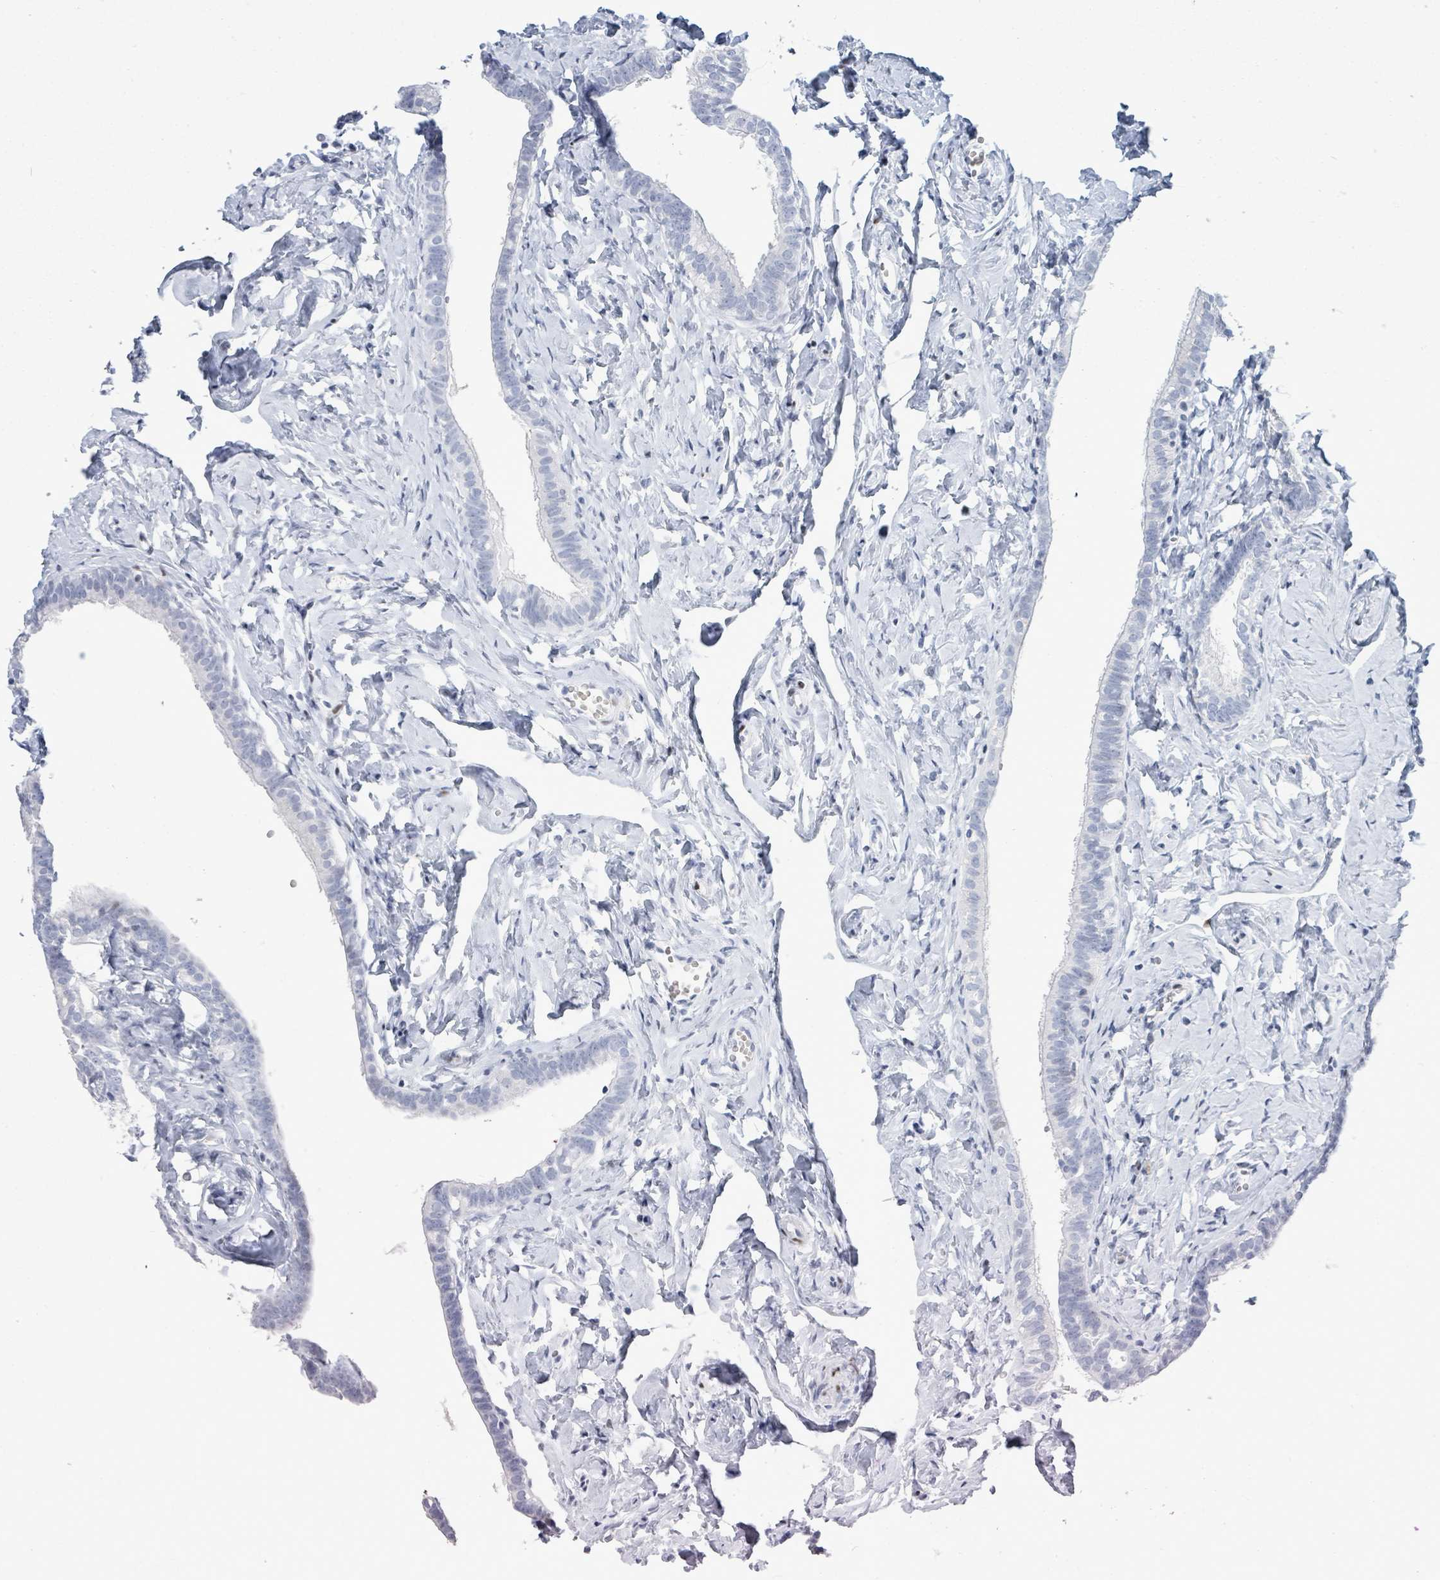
{"staining": {"intensity": "negative", "quantity": "none", "location": "none"}, "tissue": "fallopian tube", "cell_type": "Glandular cells", "image_type": "normal", "snomed": [{"axis": "morphology", "description": "Normal tissue, NOS"}, {"axis": "topography", "description": "Fallopian tube"}], "caption": "The photomicrograph displays no staining of glandular cells in unremarkable fallopian tube.", "gene": "MALL", "patient": {"sex": "female", "age": 66}}